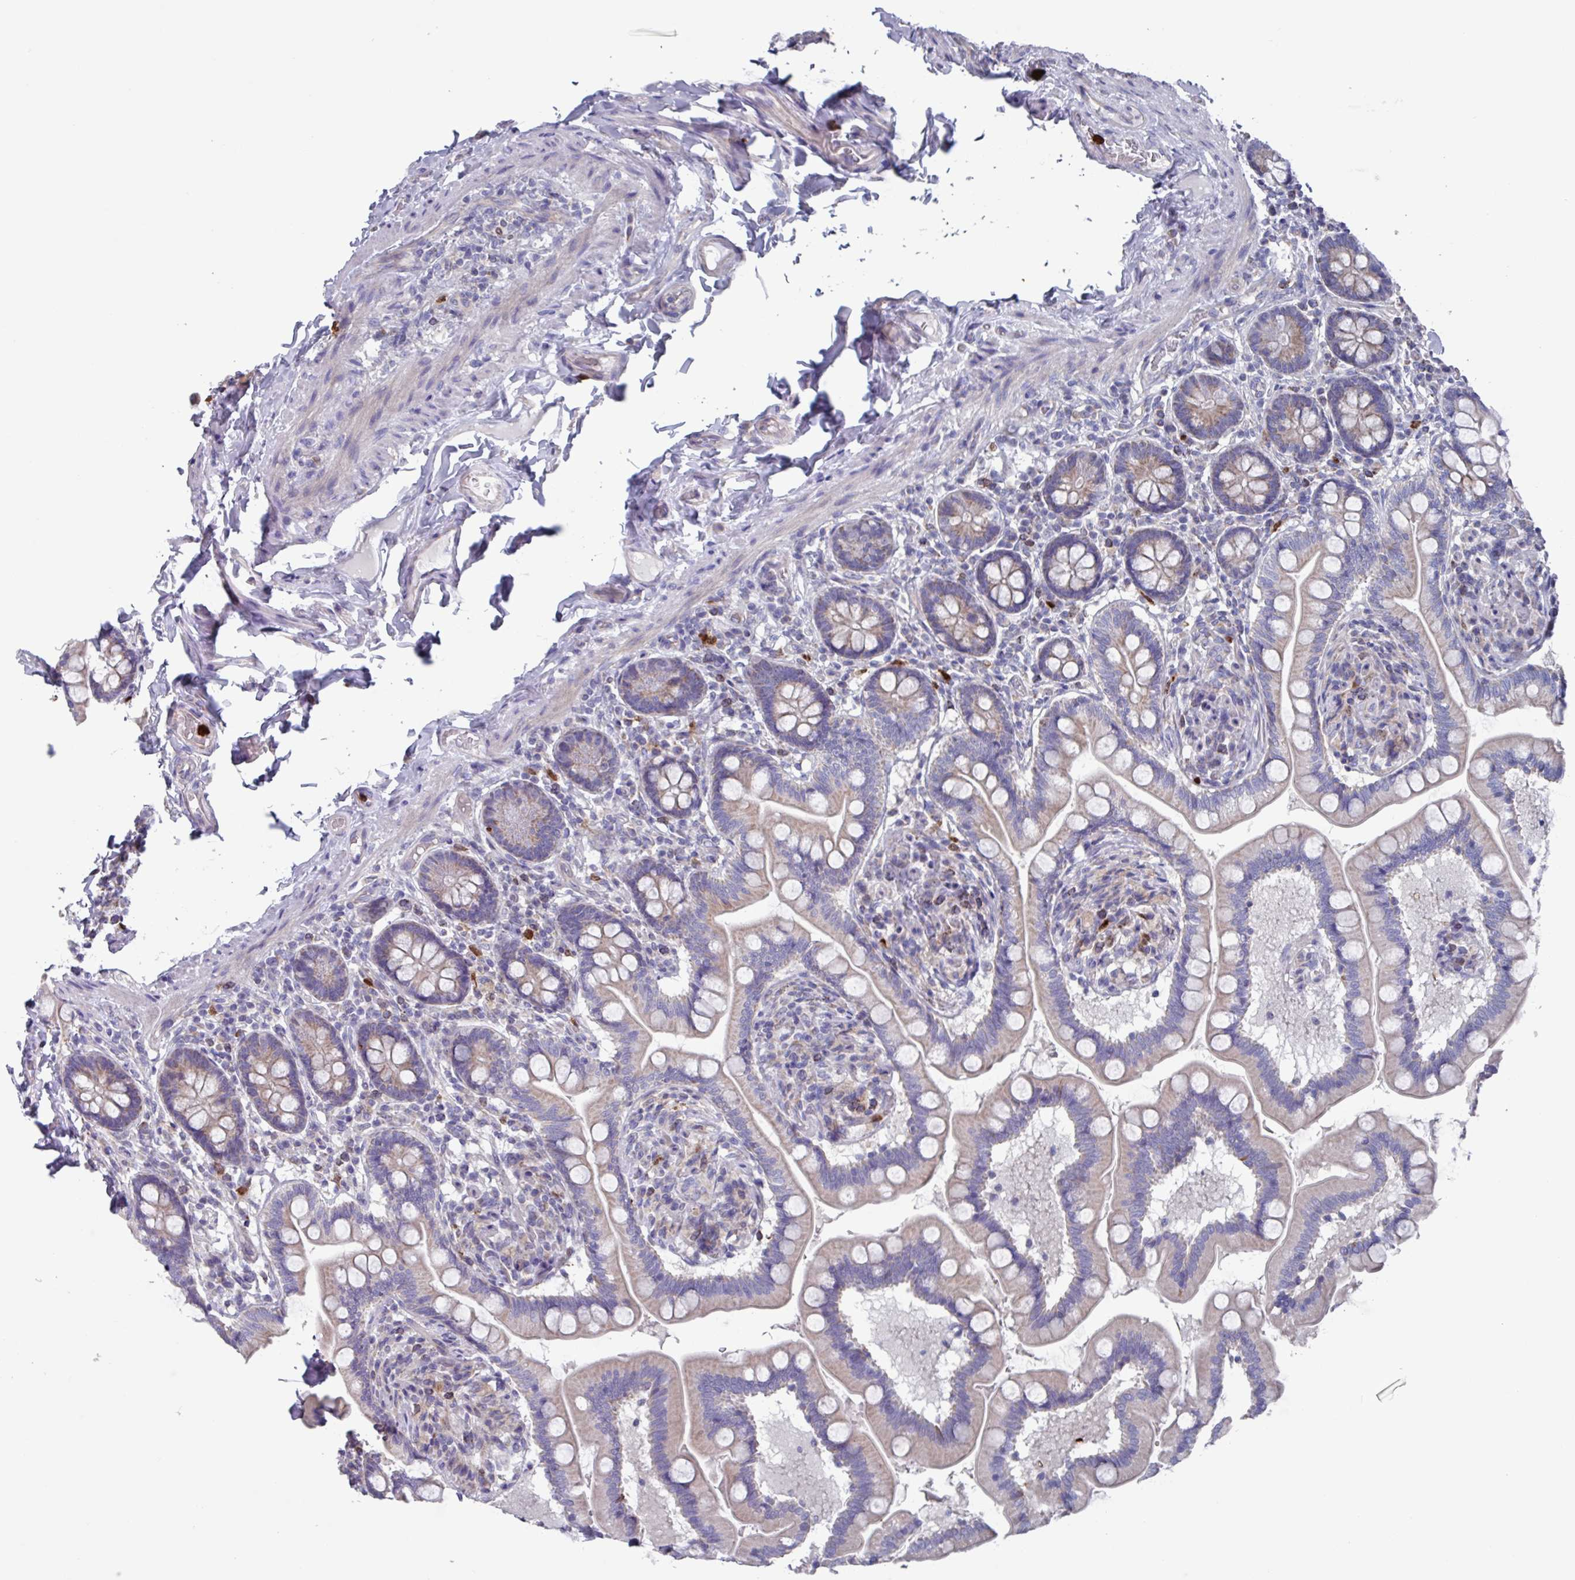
{"staining": {"intensity": "moderate", "quantity": "25%-75%", "location": "cytoplasmic/membranous"}, "tissue": "small intestine", "cell_type": "Glandular cells", "image_type": "normal", "snomed": [{"axis": "morphology", "description": "Normal tissue, NOS"}, {"axis": "topography", "description": "Small intestine"}], "caption": "A high-resolution photomicrograph shows immunohistochemistry staining of unremarkable small intestine, which shows moderate cytoplasmic/membranous staining in approximately 25%-75% of glandular cells. (Brightfield microscopy of DAB IHC at high magnification).", "gene": "UQCC2", "patient": {"sex": "female", "age": 64}}